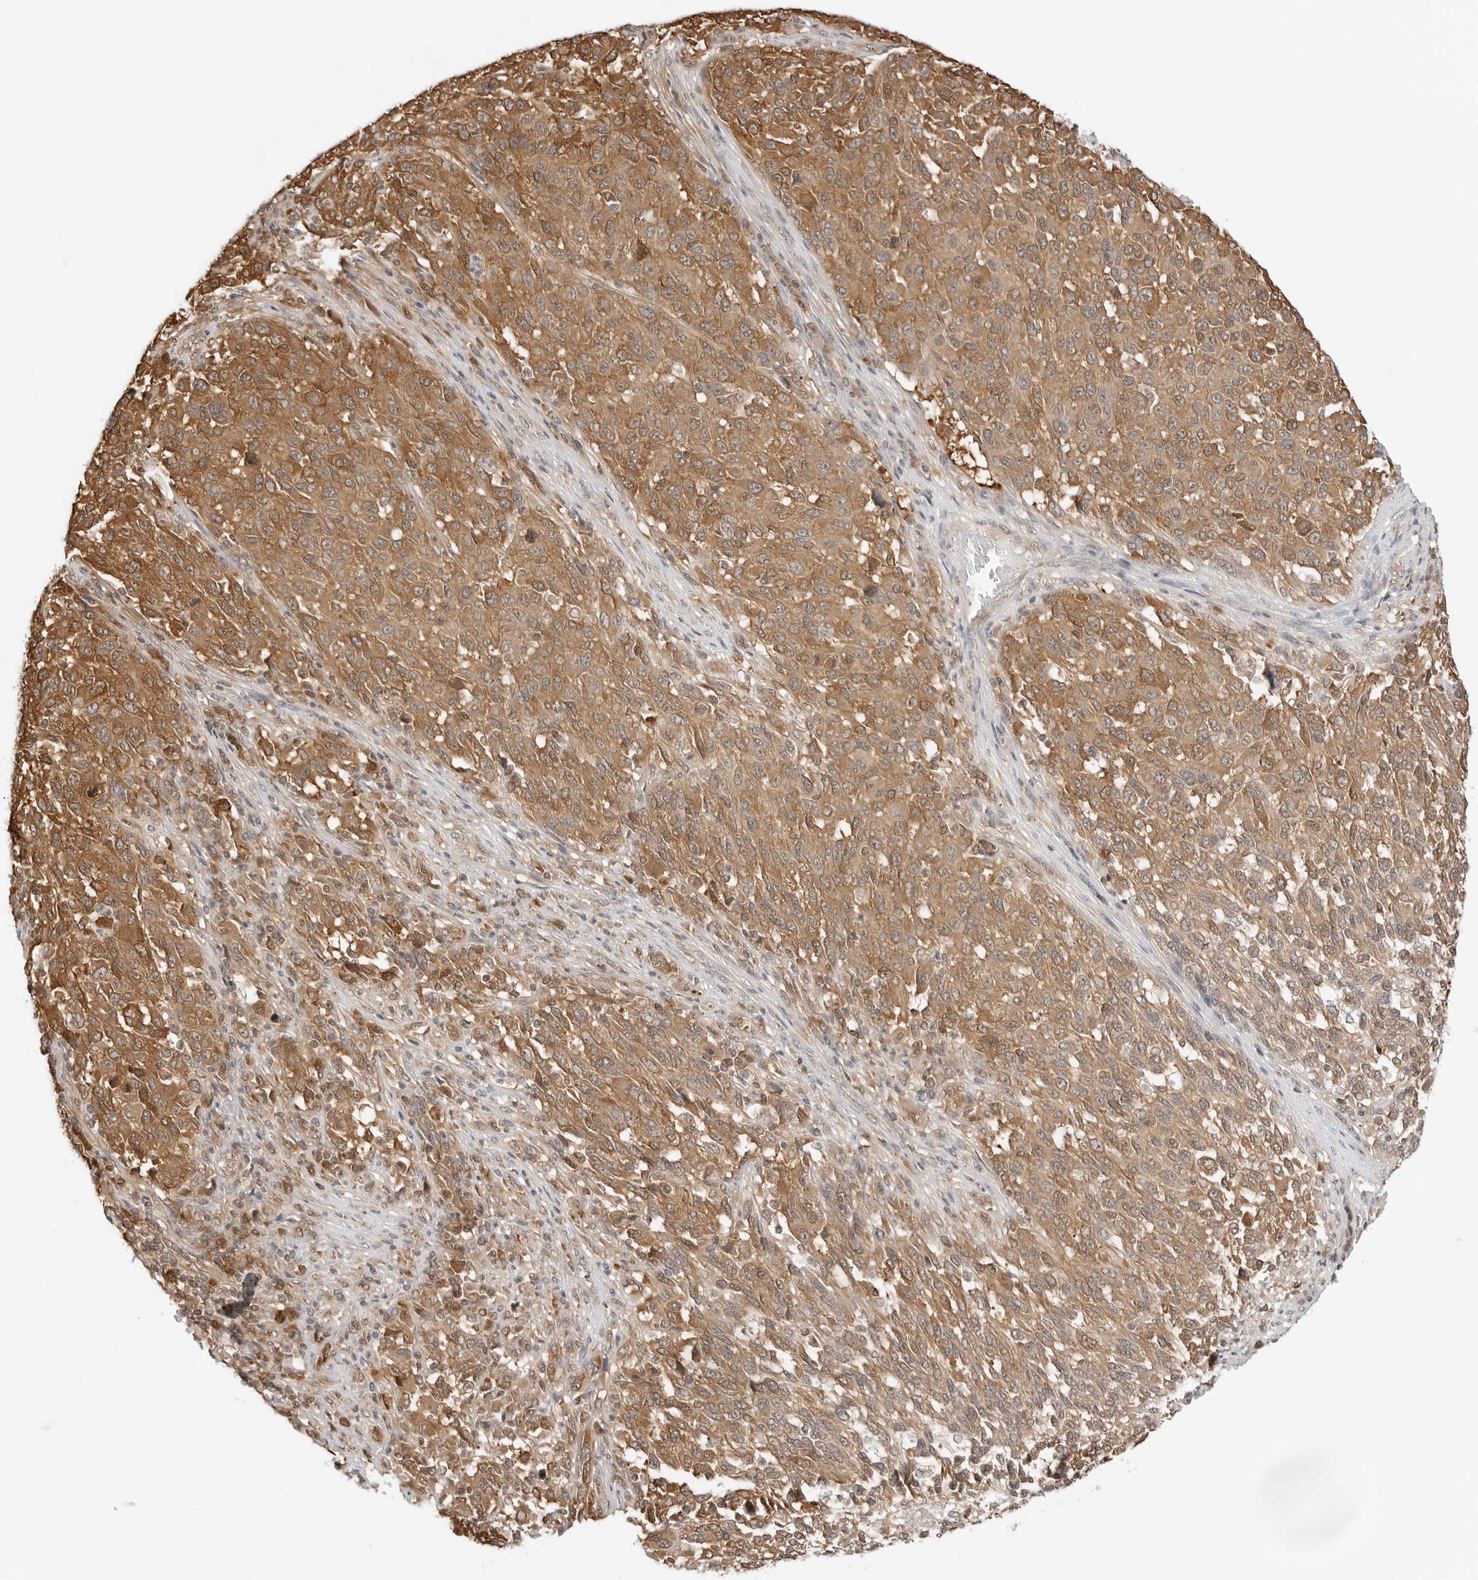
{"staining": {"intensity": "moderate", "quantity": ">75%", "location": "cytoplasmic/membranous"}, "tissue": "melanoma", "cell_type": "Tumor cells", "image_type": "cancer", "snomed": [{"axis": "morphology", "description": "Malignant melanoma, Metastatic site"}, {"axis": "topography", "description": "Lymph node"}], "caption": "Melanoma stained with DAB IHC reveals medium levels of moderate cytoplasmic/membranous expression in about >75% of tumor cells. Ihc stains the protein of interest in brown and the nuclei are stained blue.", "gene": "NUDC", "patient": {"sex": "male", "age": 61}}